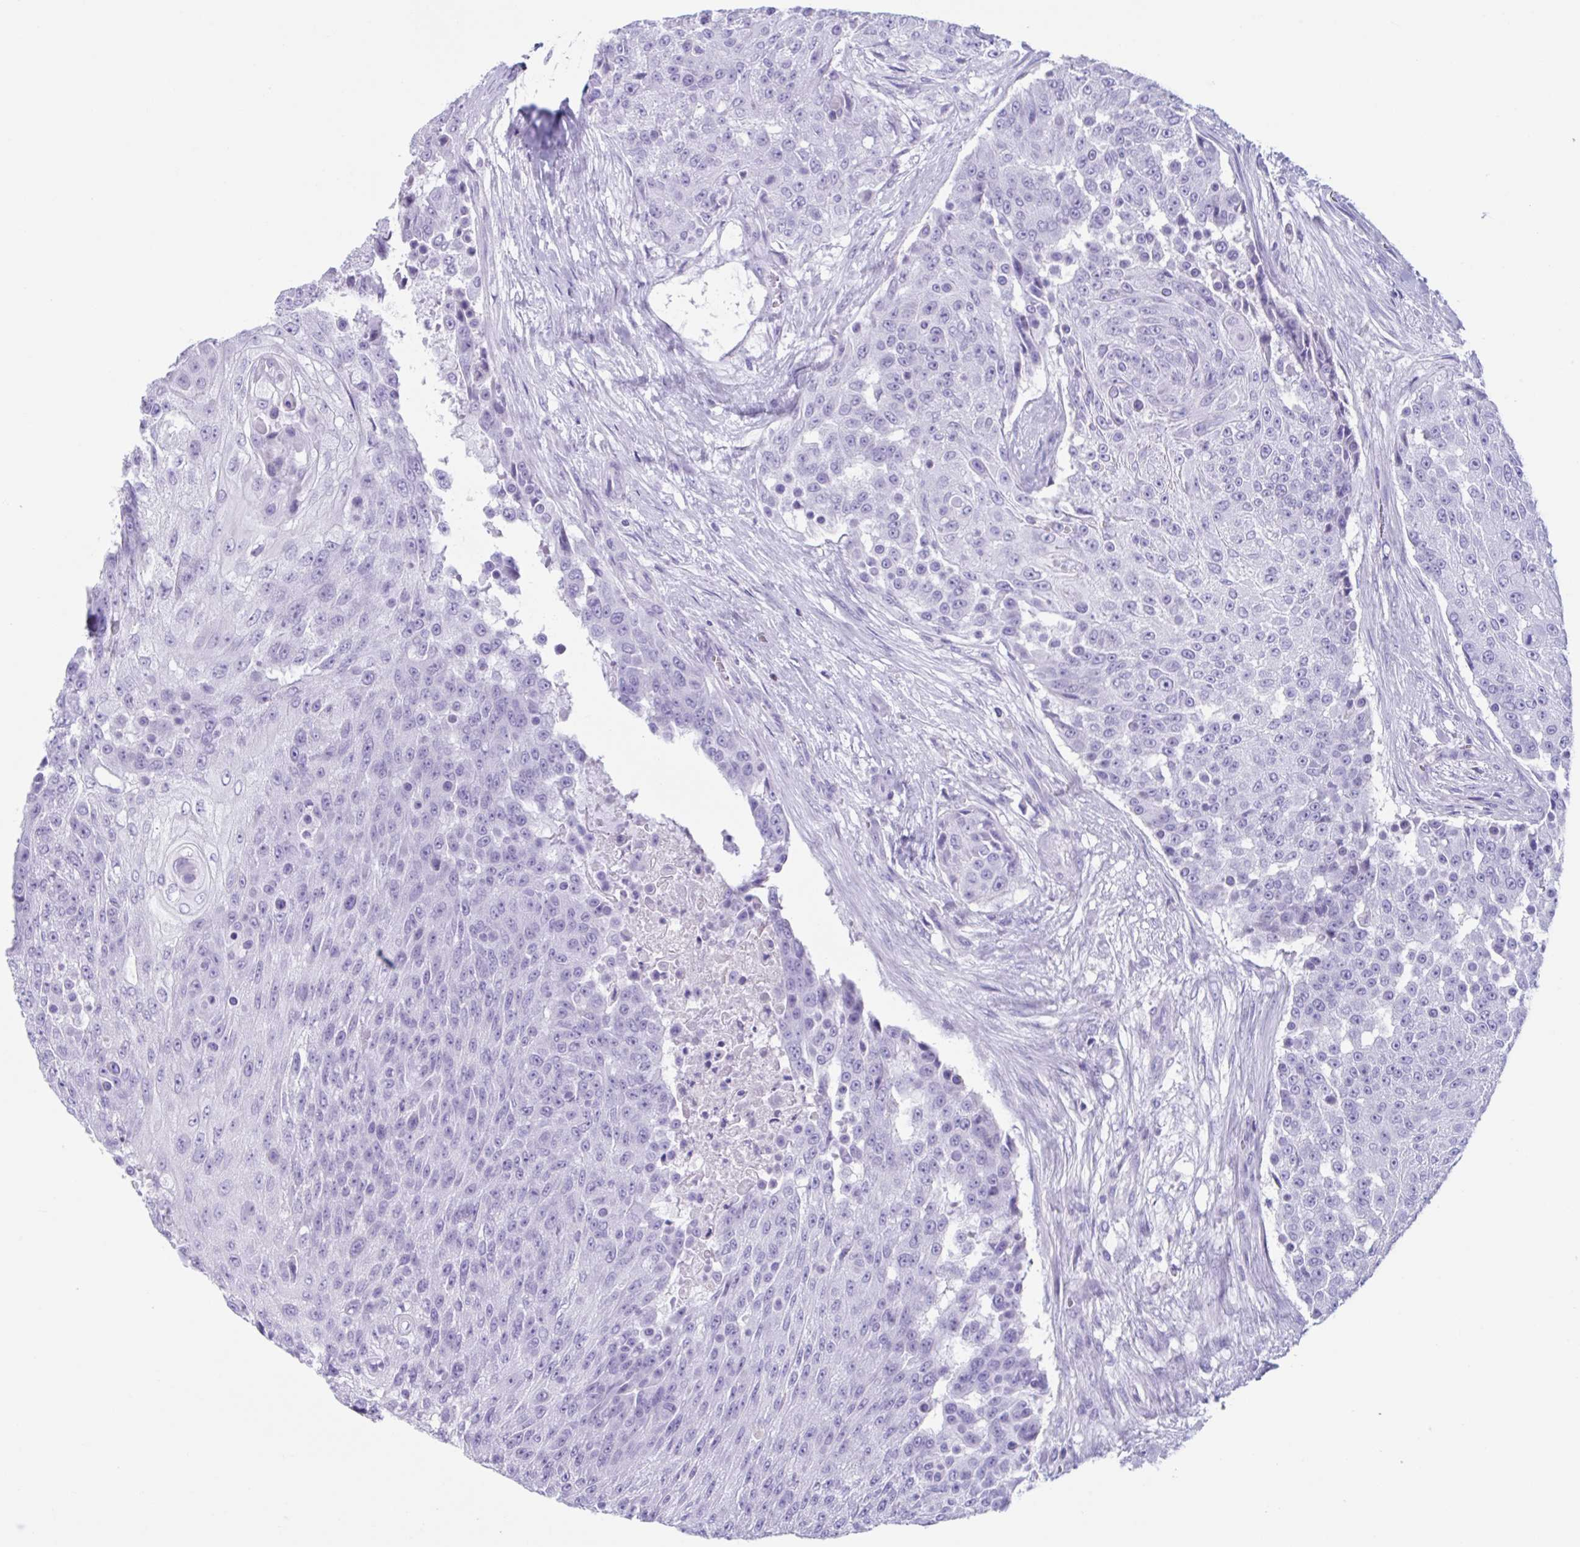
{"staining": {"intensity": "negative", "quantity": "none", "location": "none"}, "tissue": "urothelial cancer", "cell_type": "Tumor cells", "image_type": "cancer", "snomed": [{"axis": "morphology", "description": "Urothelial carcinoma, High grade"}, {"axis": "topography", "description": "Urinary bladder"}], "caption": "The immunohistochemistry micrograph has no significant staining in tumor cells of high-grade urothelial carcinoma tissue. (DAB (3,3'-diaminobenzidine) immunohistochemistry (IHC) visualized using brightfield microscopy, high magnification).", "gene": "USP35", "patient": {"sex": "female", "age": 63}}